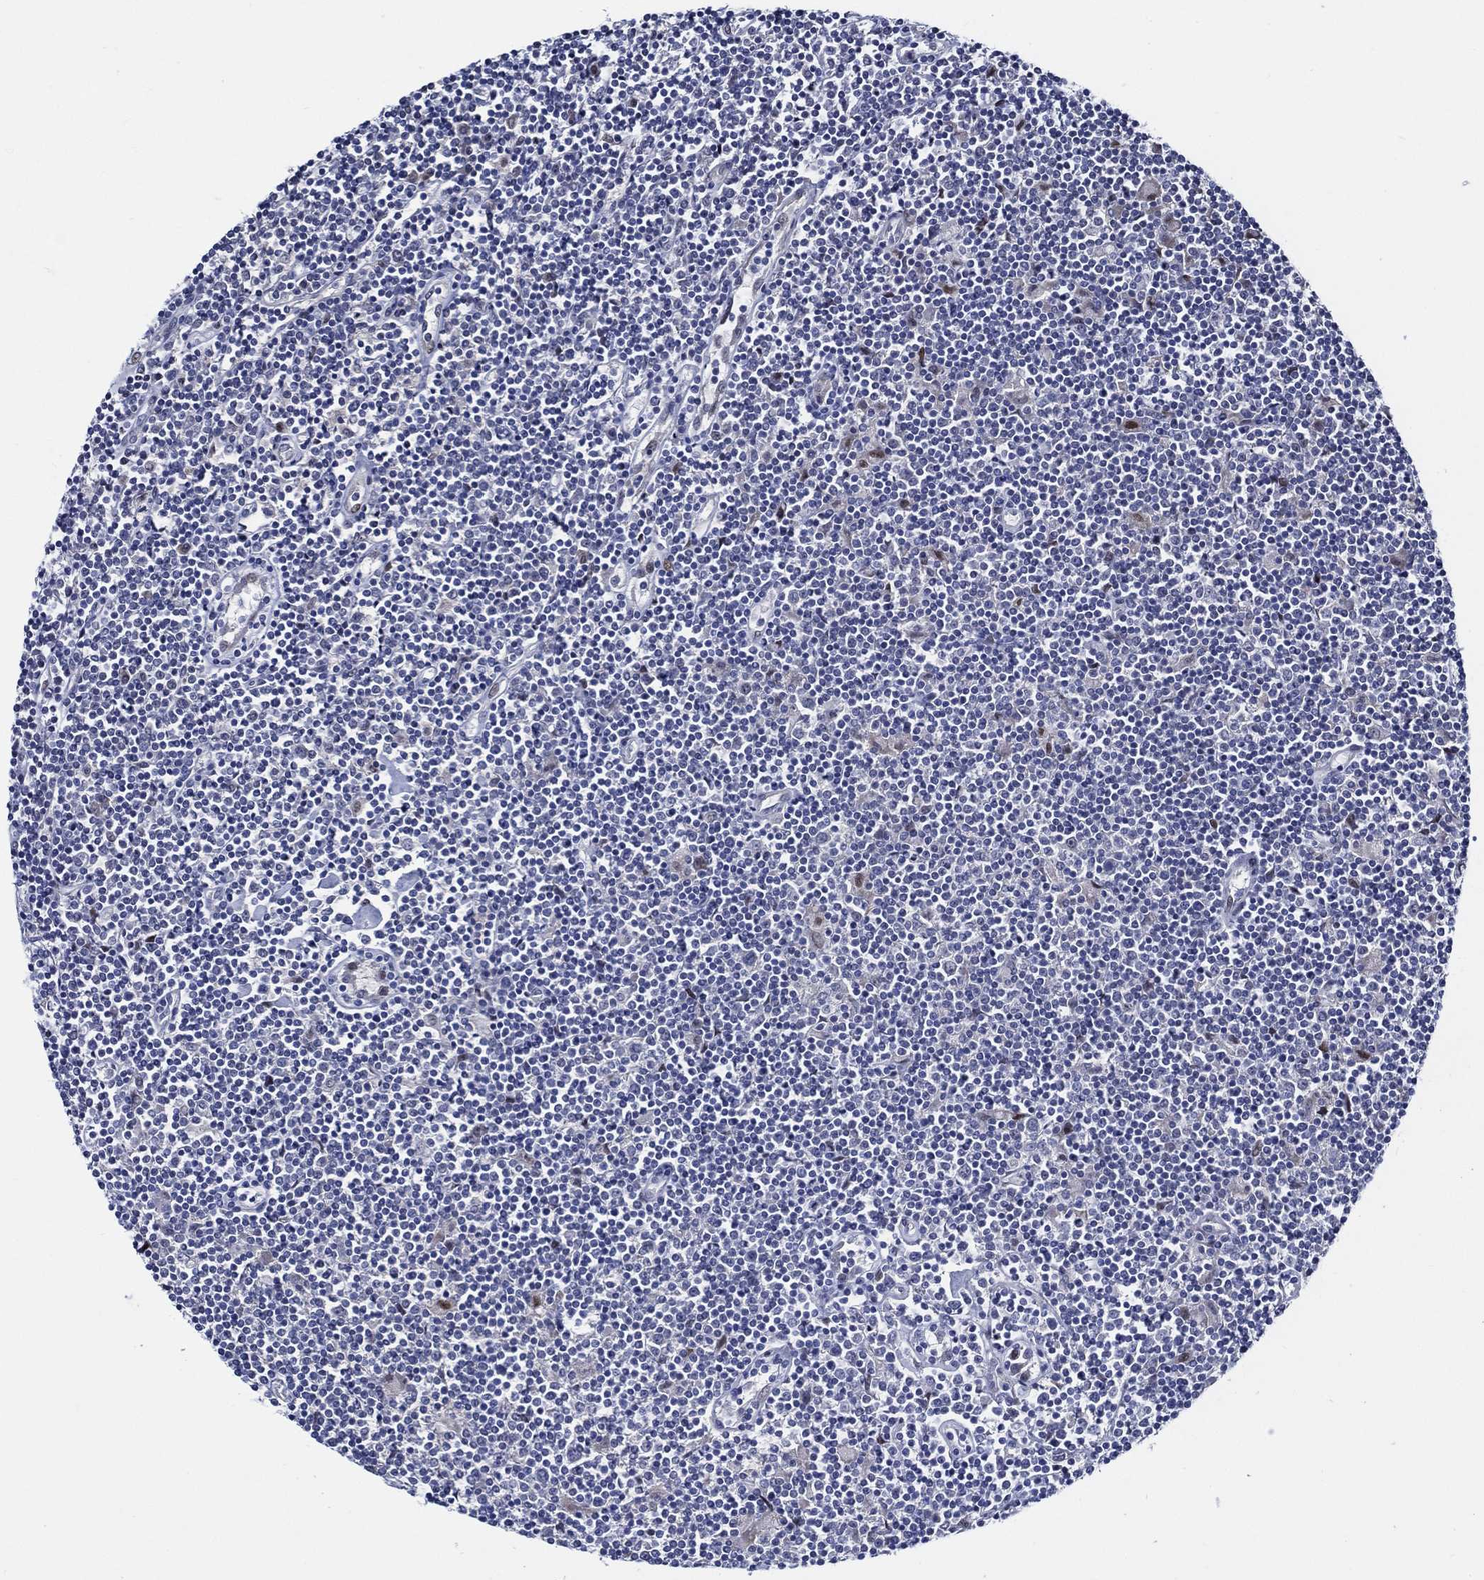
{"staining": {"intensity": "negative", "quantity": "none", "location": "none"}, "tissue": "lymphoma", "cell_type": "Tumor cells", "image_type": "cancer", "snomed": [{"axis": "morphology", "description": "Hodgkin's disease, NOS"}, {"axis": "topography", "description": "Lymph node"}], "caption": "An immunohistochemistry (IHC) photomicrograph of lymphoma is shown. There is no staining in tumor cells of lymphoma.", "gene": "C8orf48", "patient": {"sex": "male", "age": 40}}